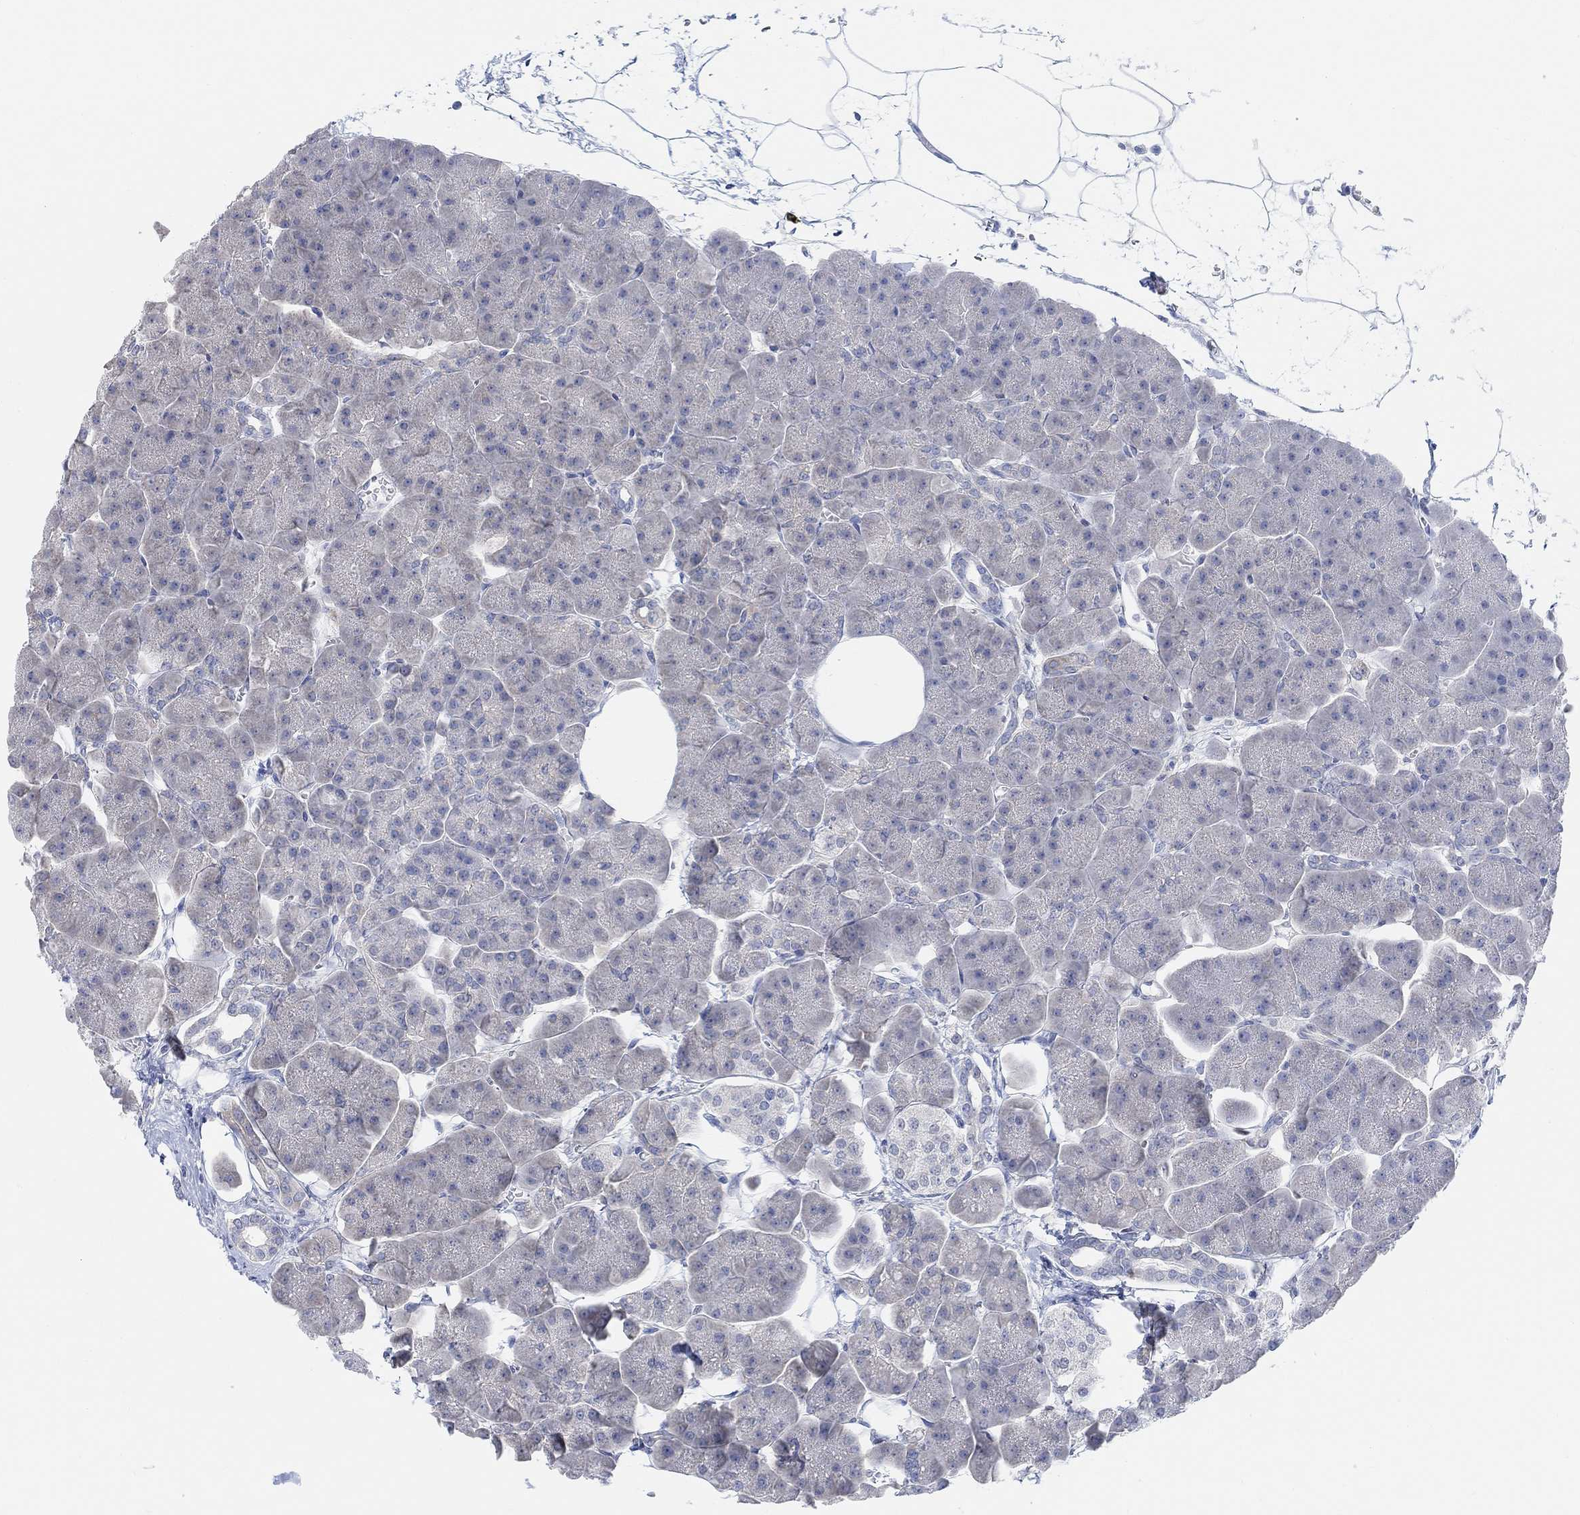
{"staining": {"intensity": "negative", "quantity": "none", "location": "none"}, "tissue": "pancreas", "cell_type": "Exocrine glandular cells", "image_type": "normal", "snomed": [{"axis": "morphology", "description": "Normal tissue, NOS"}, {"axis": "topography", "description": "Adipose tissue"}, {"axis": "topography", "description": "Pancreas"}, {"axis": "topography", "description": "Peripheral nerve tissue"}], "caption": "Photomicrograph shows no significant protein staining in exocrine glandular cells of unremarkable pancreas. (IHC, brightfield microscopy, high magnification).", "gene": "RIMS1", "patient": {"sex": "female", "age": 58}}